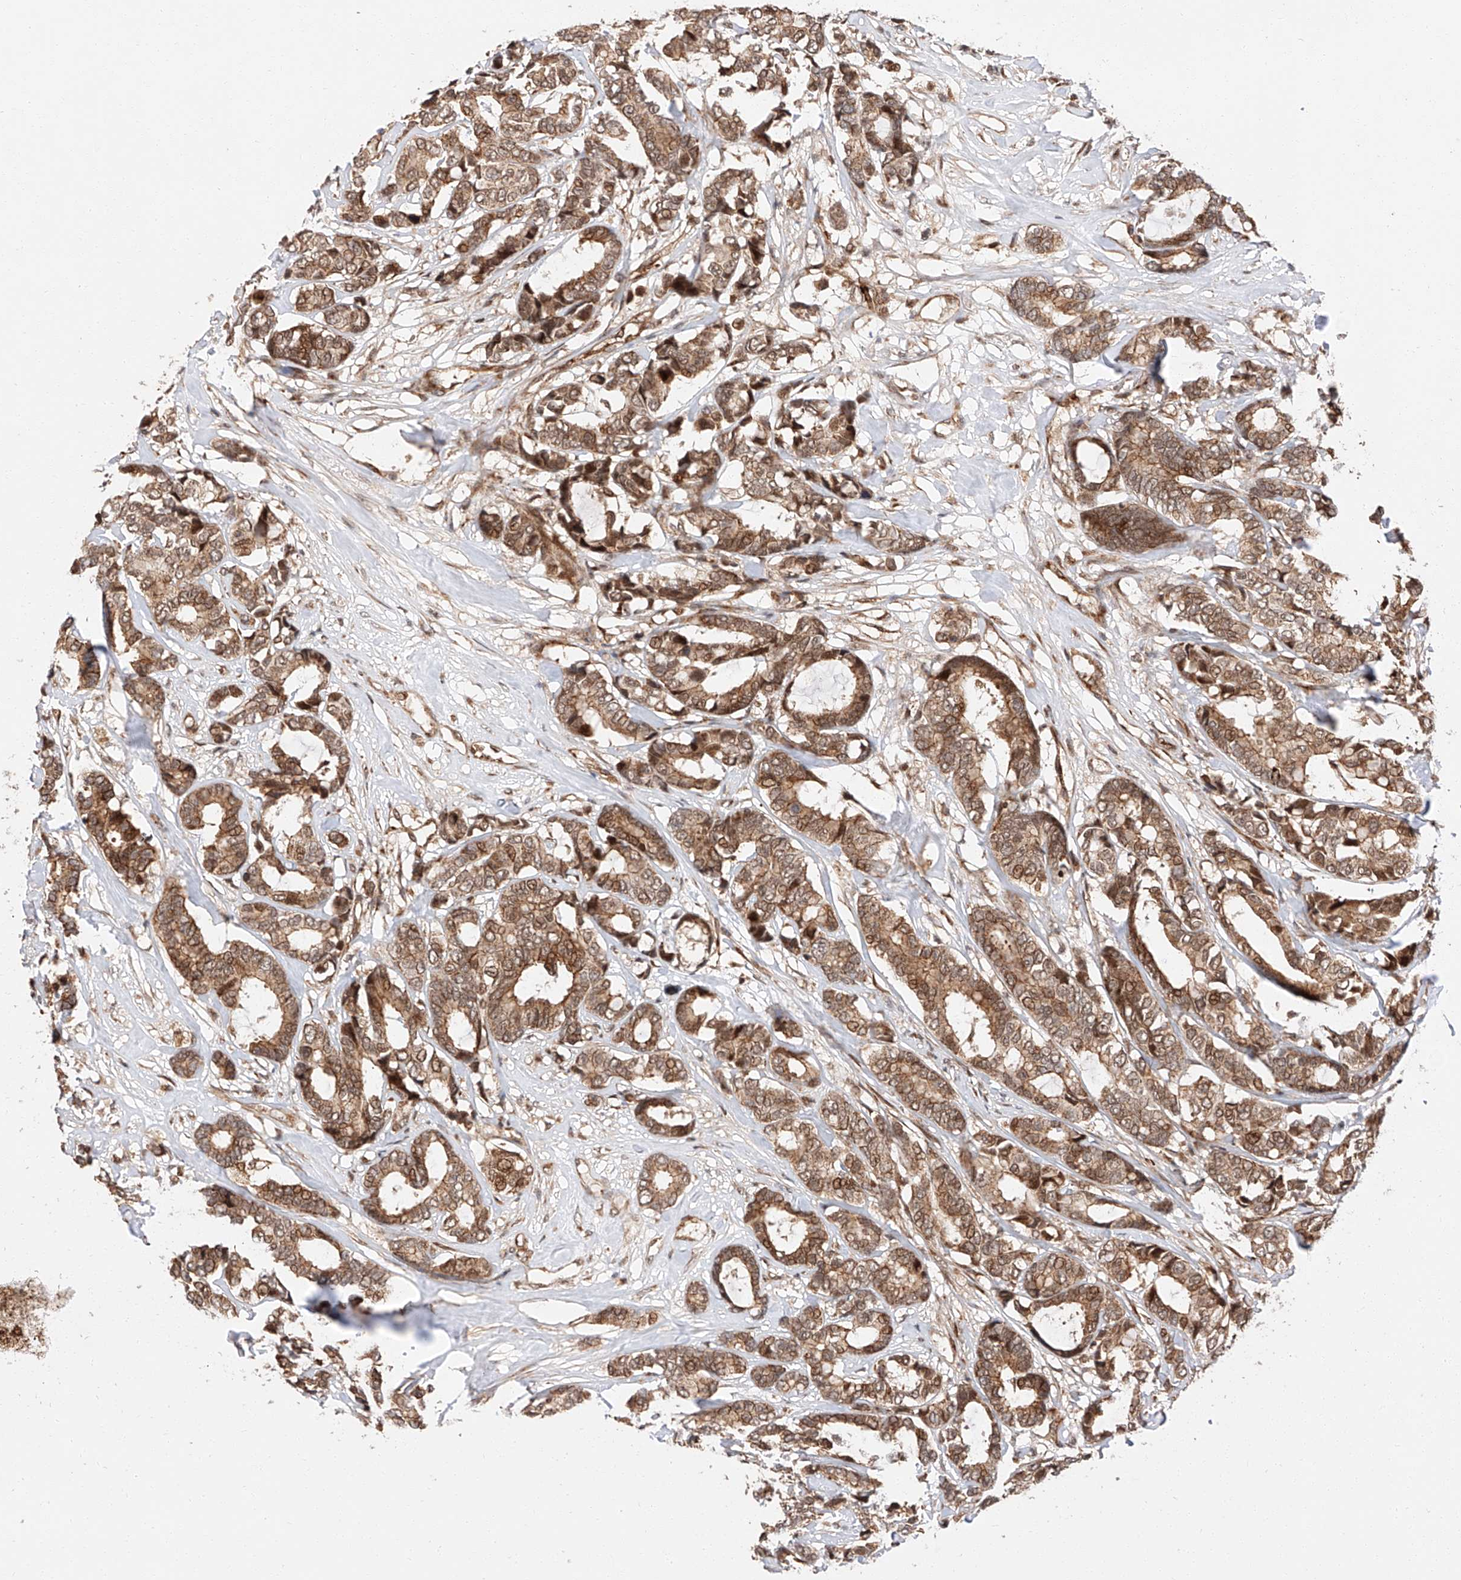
{"staining": {"intensity": "moderate", "quantity": ">75%", "location": "cytoplasmic/membranous,nuclear"}, "tissue": "breast cancer", "cell_type": "Tumor cells", "image_type": "cancer", "snomed": [{"axis": "morphology", "description": "Duct carcinoma"}, {"axis": "topography", "description": "Breast"}], "caption": "Immunohistochemical staining of human breast intraductal carcinoma reveals medium levels of moderate cytoplasmic/membranous and nuclear protein expression in about >75% of tumor cells.", "gene": "THTPA", "patient": {"sex": "female", "age": 87}}